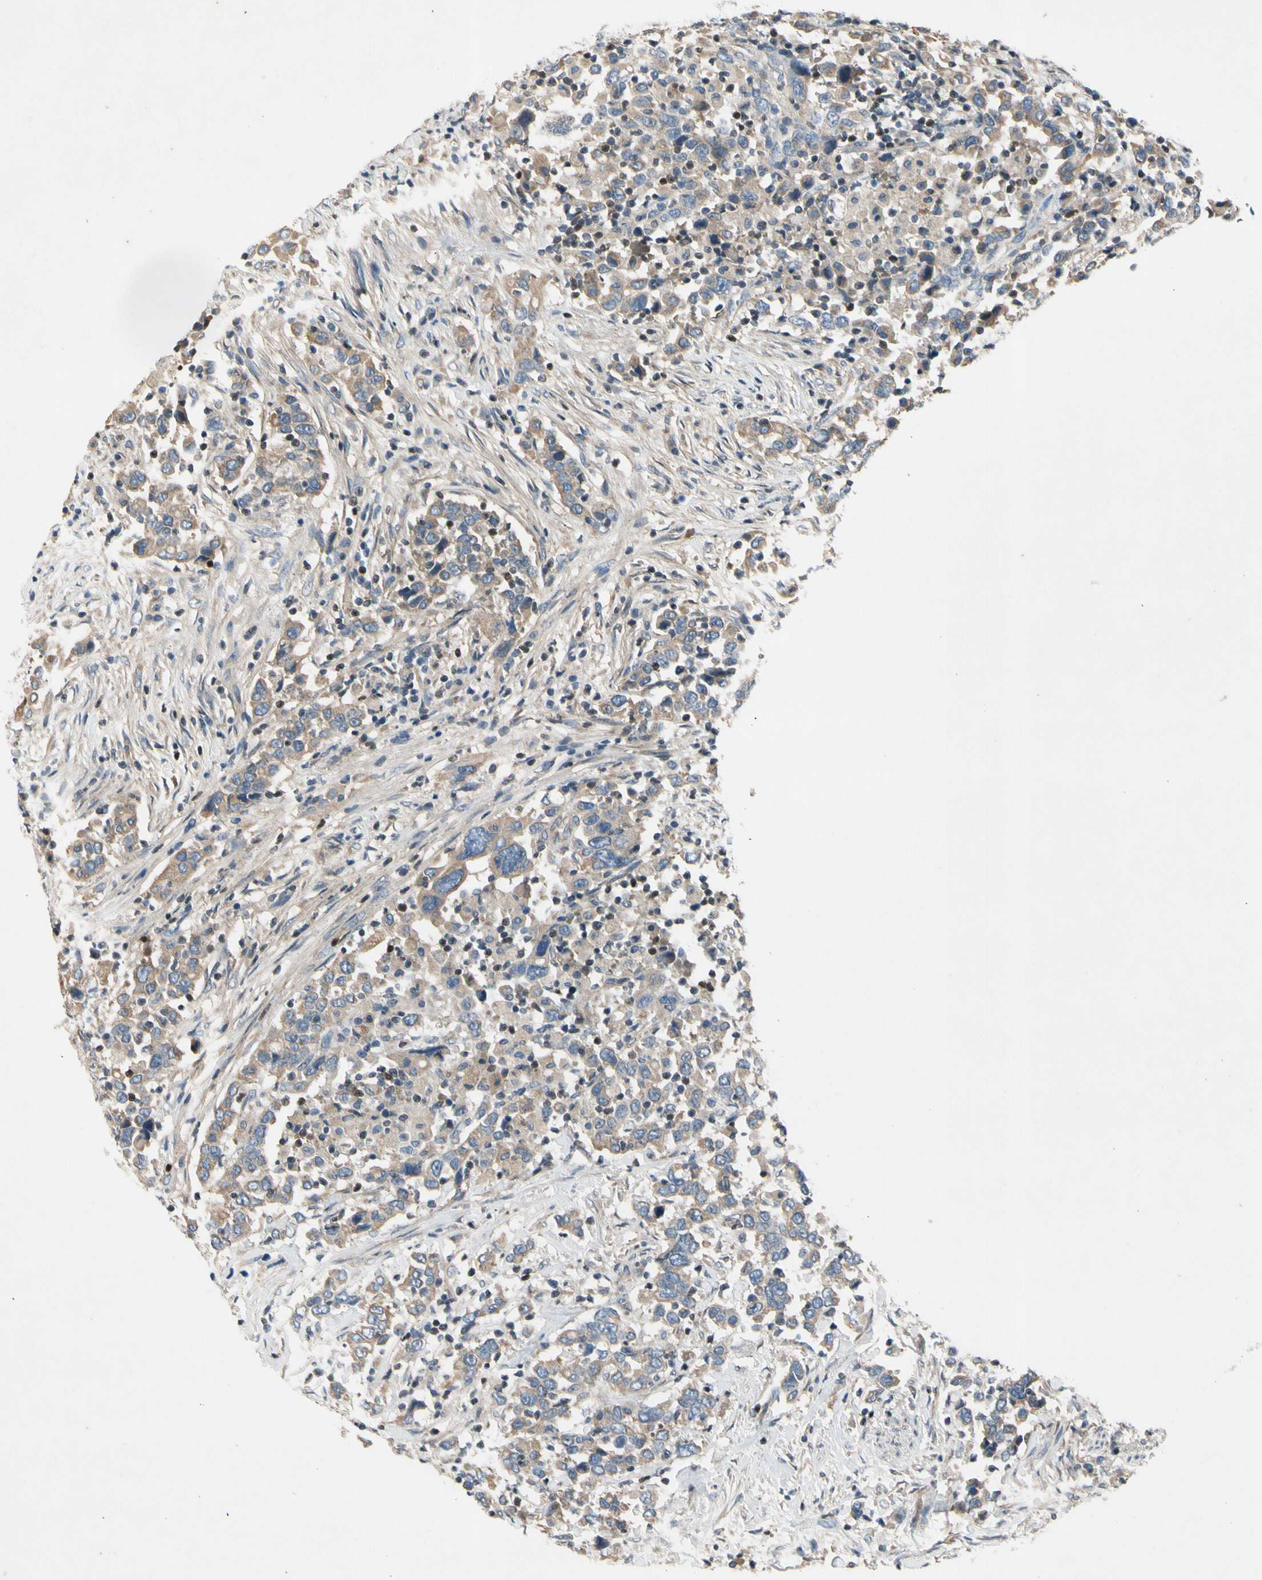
{"staining": {"intensity": "weak", "quantity": ">75%", "location": "cytoplasmic/membranous"}, "tissue": "urothelial cancer", "cell_type": "Tumor cells", "image_type": "cancer", "snomed": [{"axis": "morphology", "description": "Urothelial carcinoma, High grade"}, {"axis": "topography", "description": "Urinary bladder"}], "caption": "DAB (3,3'-diaminobenzidine) immunohistochemical staining of human high-grade urothelial carcinoma exhibits weak cytoplasmic/membranous protein expression in about >75% of tumor cells. The staining was performed using DAB (3,3'-diaminobenzidine) to visualize the protein expression in brown, while the nuclei were stained in blue with hematoxylin (Magnification: 20x).", "gene": "TBX21", "patient": {"sex": "male", "age": 61}}